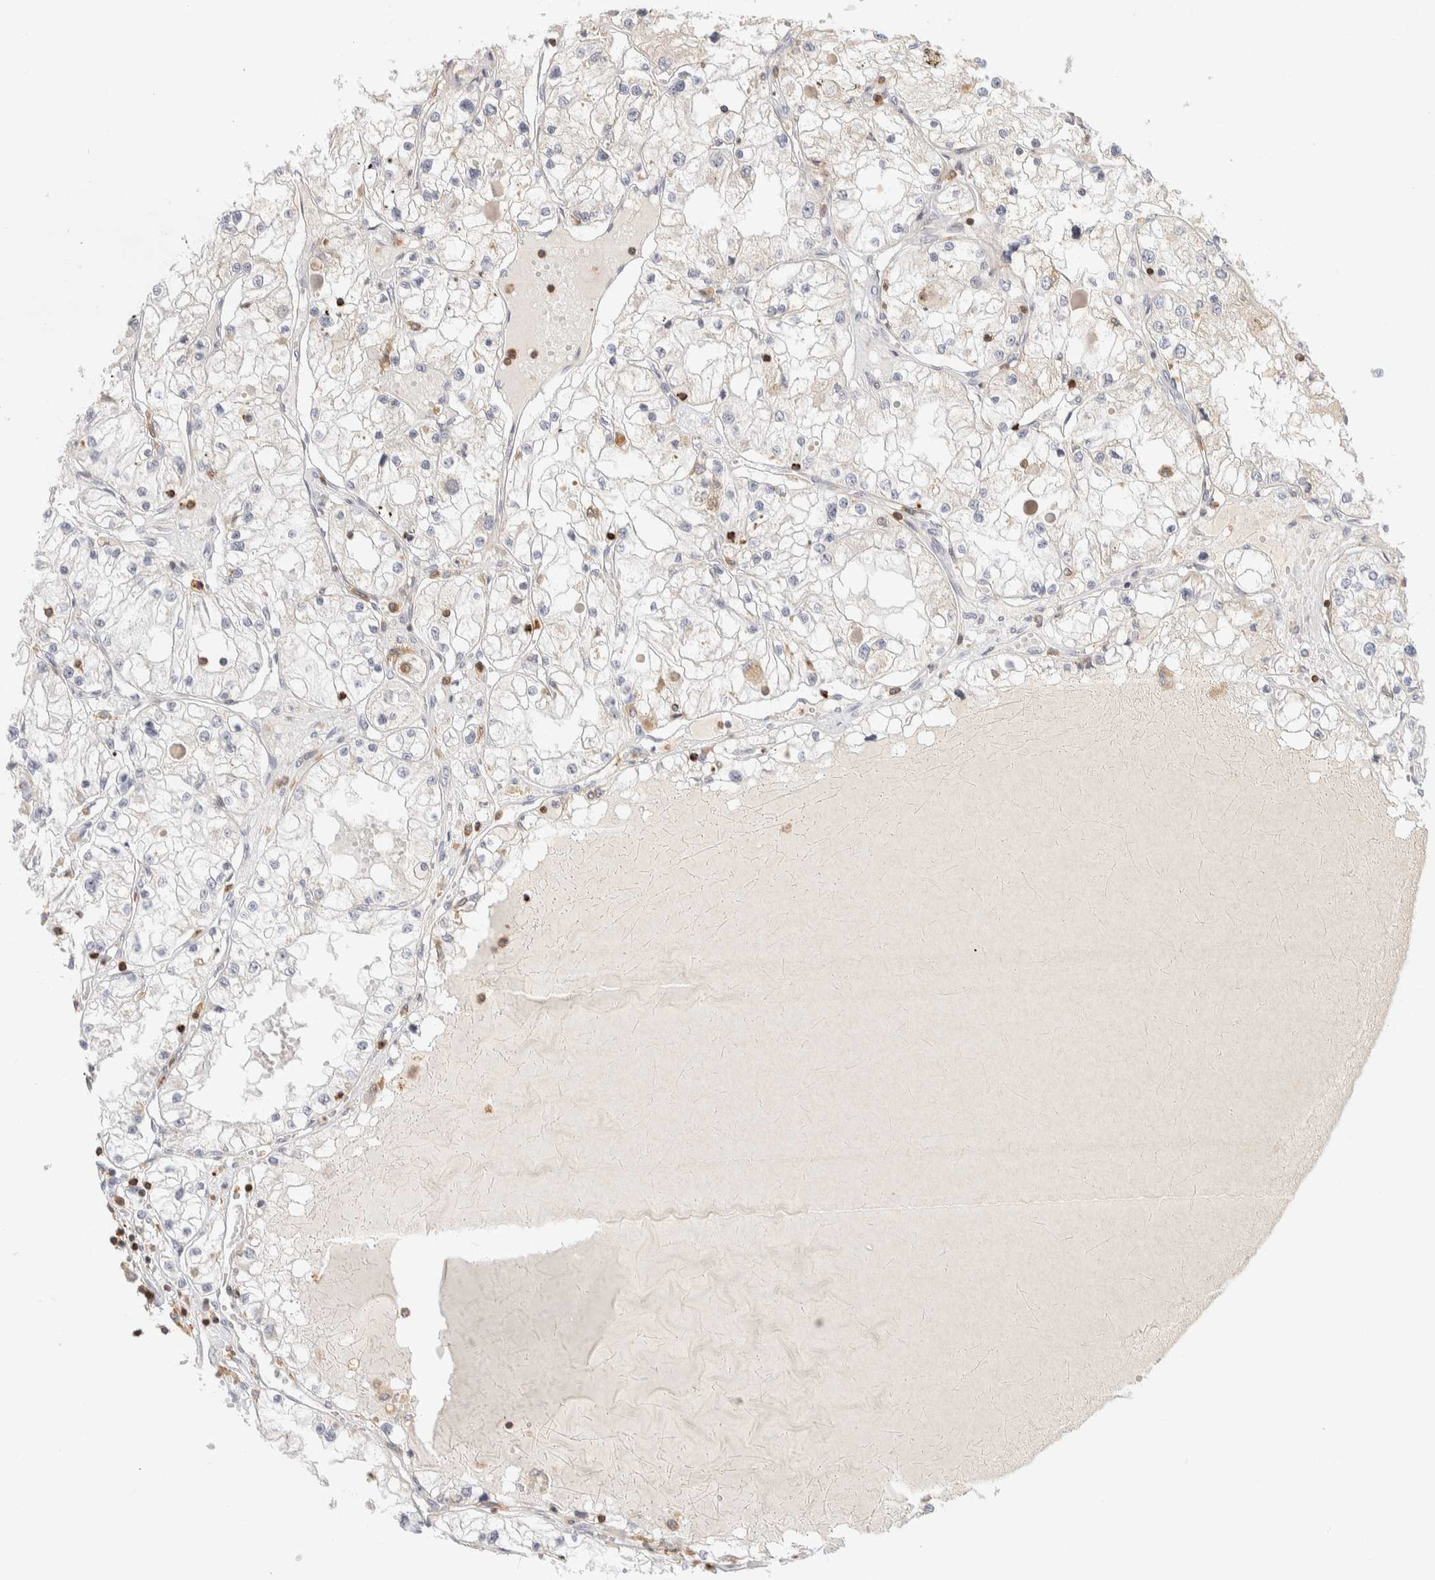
{"staining": {"intensity": "negative", "quantity": "none", "location": "none"}, "tissue": "renal cancer", "cell_type": "Tumor cells", "image_type": "cancer", "snomed": [{"axis": "morphology", "description": "Adenocarcinoma, NOS"}, {"axis": "topography", "description": "Kidney"}], "caption": "DAB immunohistochemical staining of human renal cancer demonstrates no significant positivity in tumor cells.", "gene": "RUNDC1", "patient": {"sex": "male", "age": 68}}